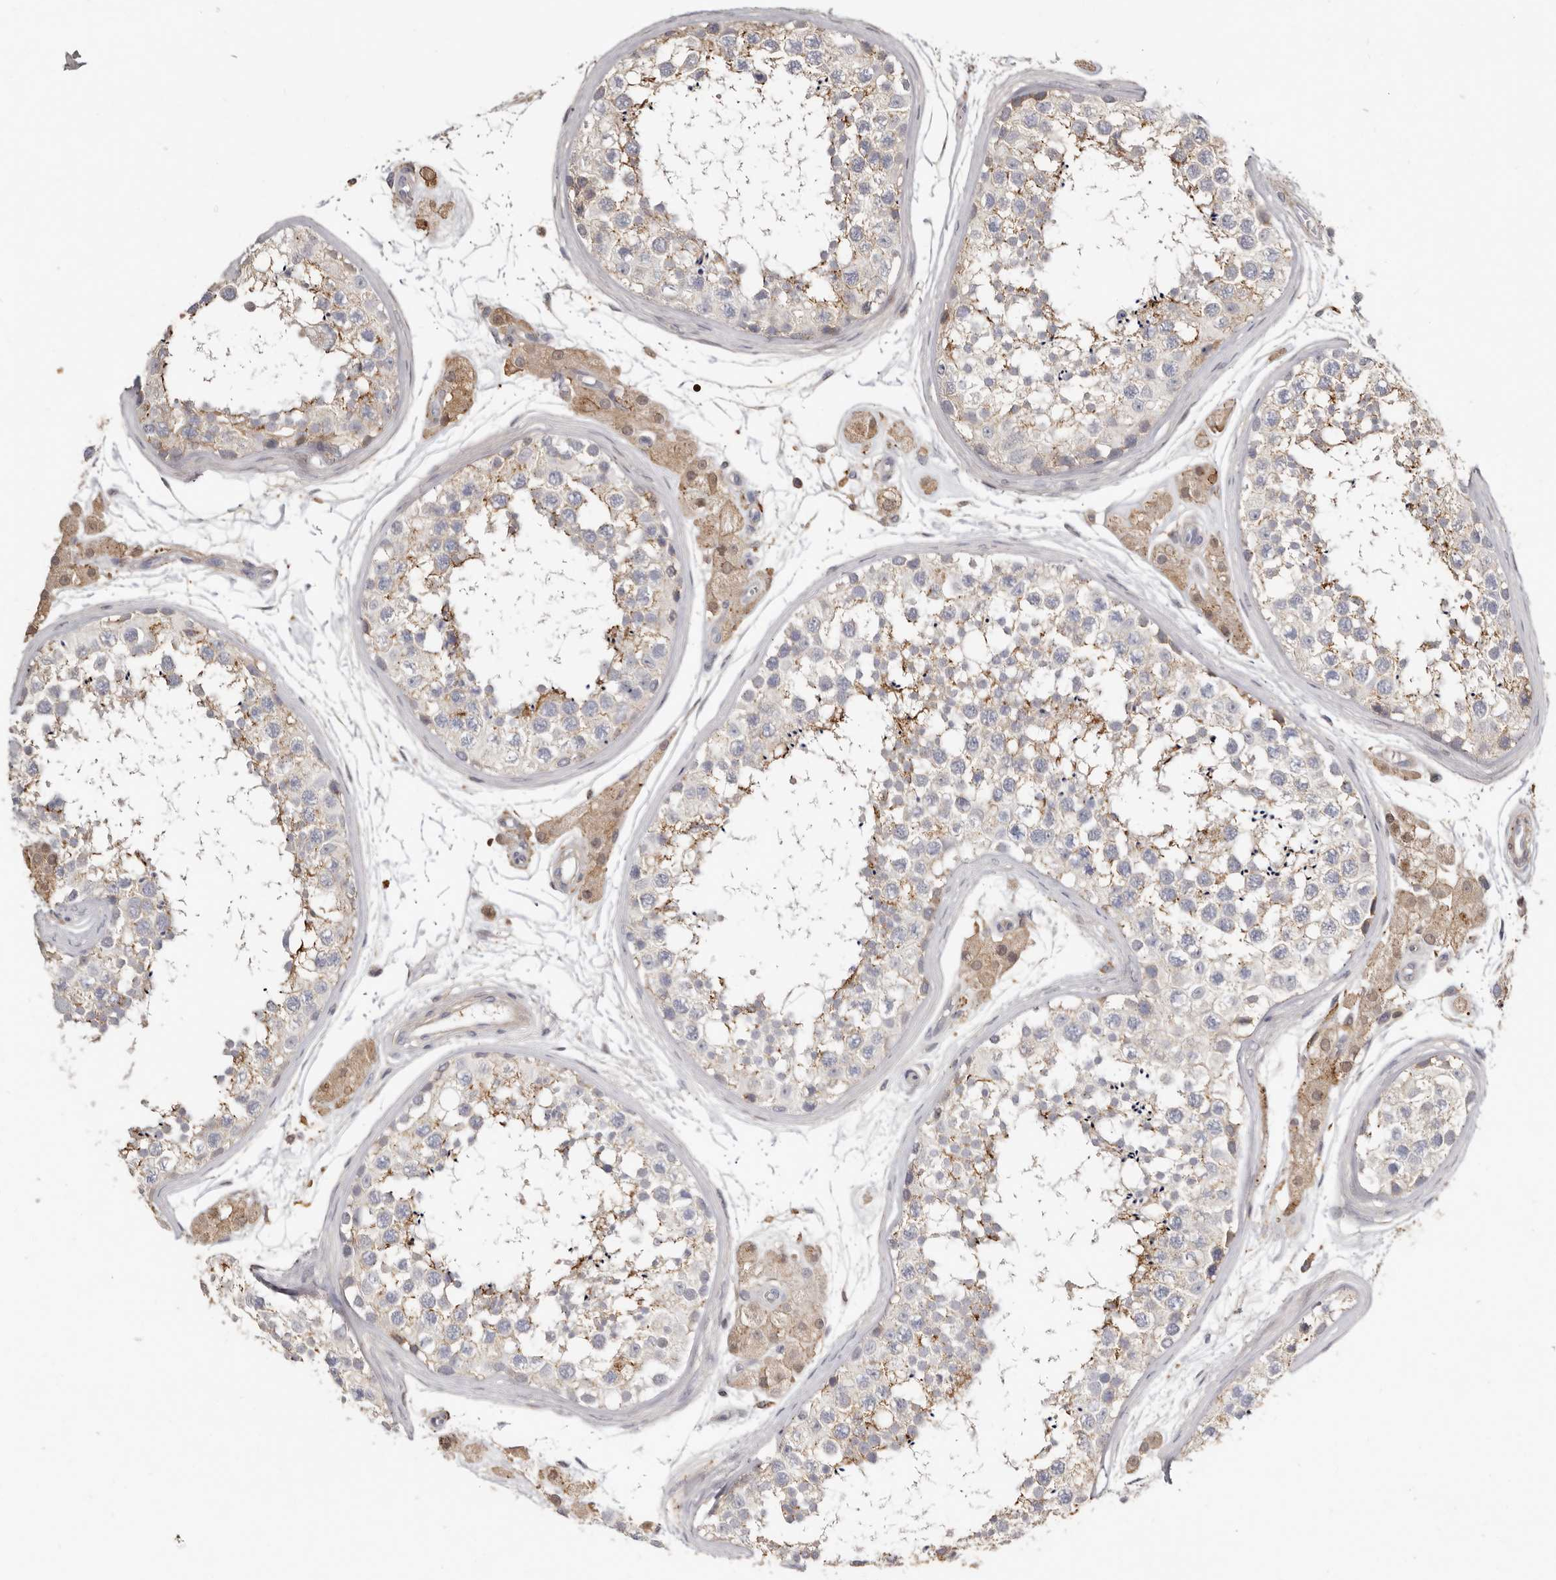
{"staining": {"intensity": "moderate", "quantity": "25%-75%", "location": "cytoplasmic/membranous"}, "tissue": "testis", "cell_type": "Cells in seminiferous ducts", "image_type": "normal", "snomed": [{"axis": "morphology", "description": "Normal tissue, NOS"}, {"axis": "topography", "description": "Testis"}], "caption": "An image of testis stained for a protein exhibits moderate cytoplasmic/membranous brown staining in cells in seminiferous ducts. (Stains: DAB in brown, nuclei in blue, Microscopy: brightfield microscopy at high magnification).", "gene": "KIF26B", "patient": {"sex": "male", "age": 56}}